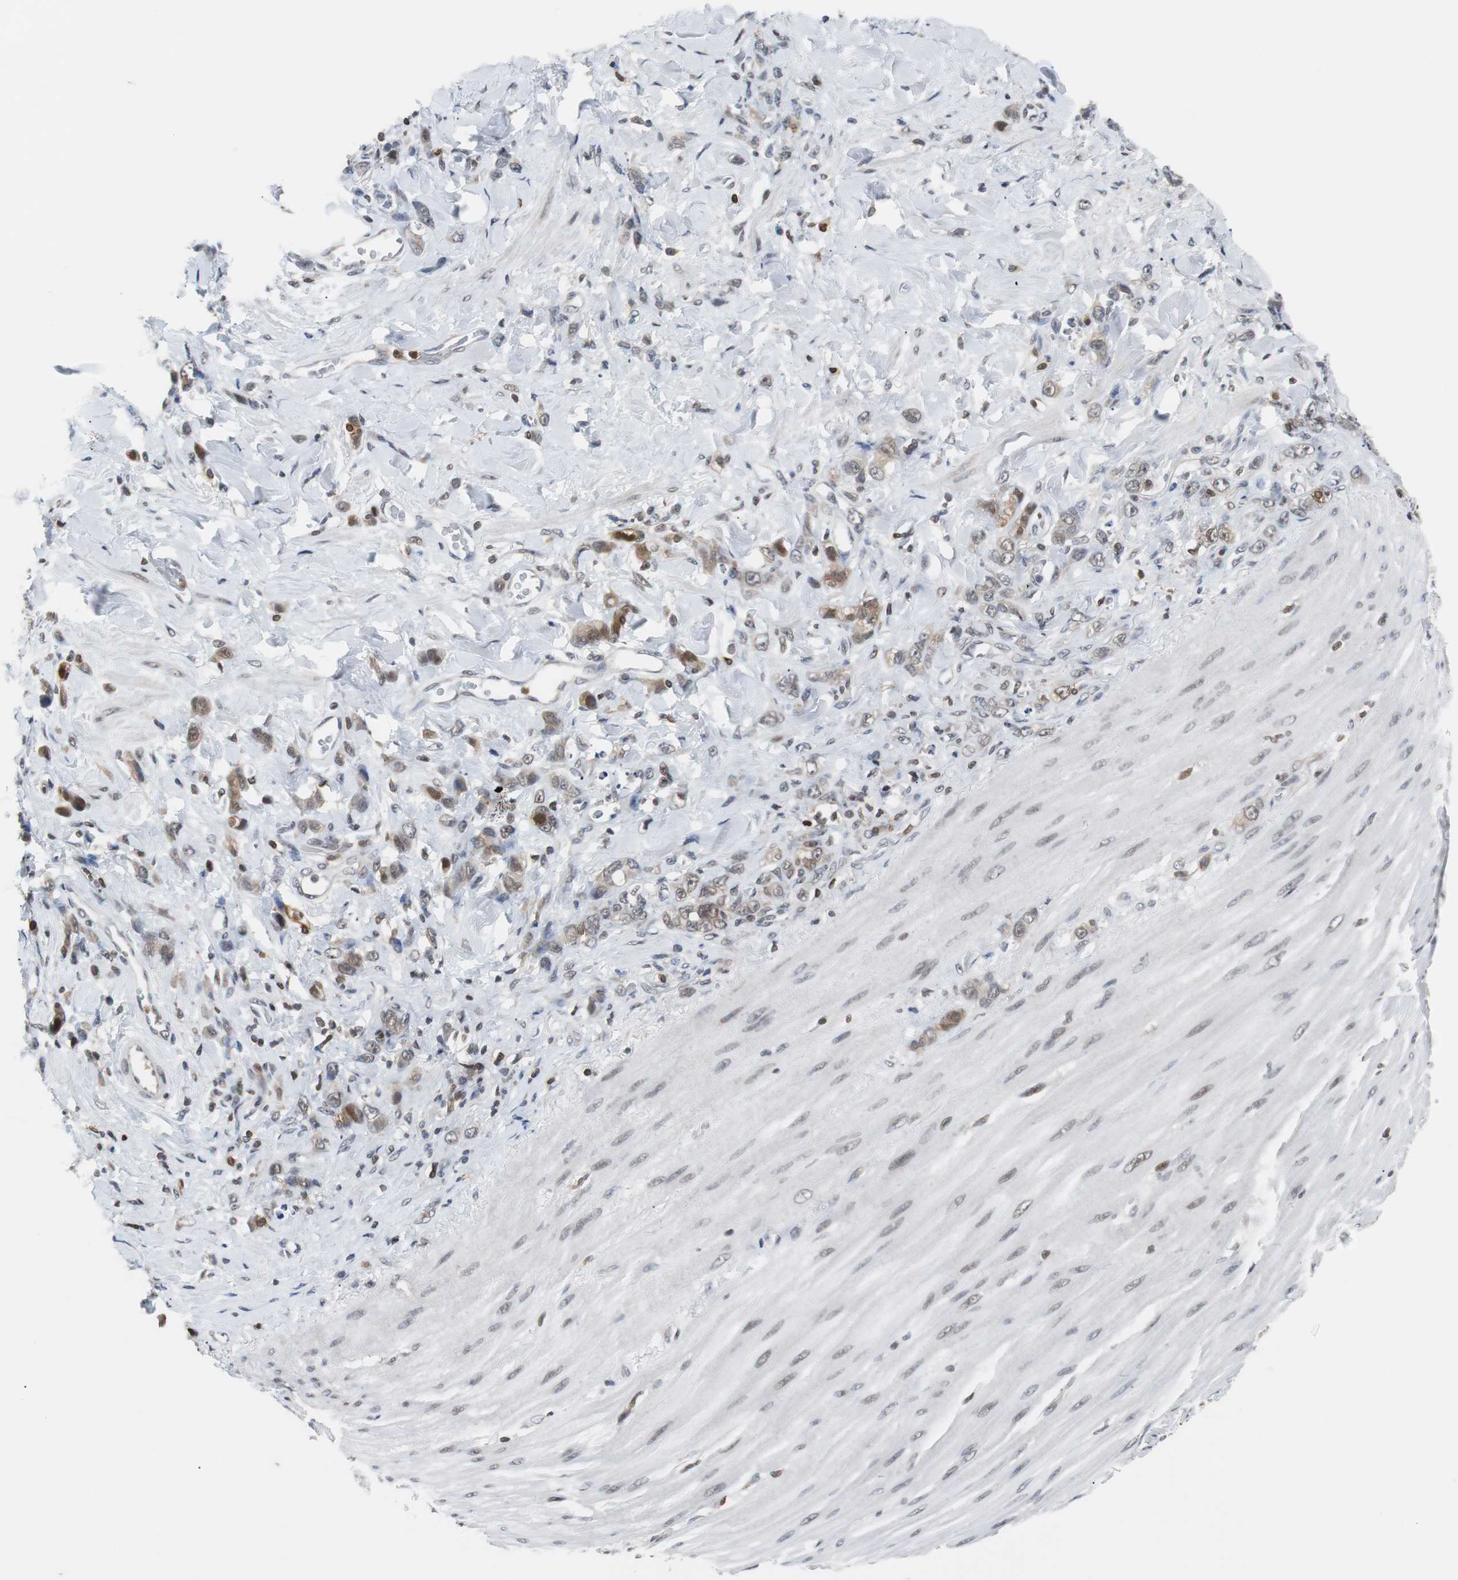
{"staining": {"intensity": "moderate", "quantity": "25%-75%", "location": "cytoplasmic/membranous"}, "tissue": "stomach cancer", "cell_type": "Tumor cells", "image_type": "cancer", "snomed": [{"axis": "morphology", "description": "Normal tissue, NOS"}, {"axis": "morphology", "description": "Adenocarcinoma, NOS"}, {"axis": "topography", "description": "Stomach"}], "caption": "Moderate cytoplasmic/membranous positivity for a protein is identified in about 25%-75% of tumor cells of stomach cancer using immunohistochemistry.", "gene": "SIRT1", "patient": {"sex": "male", "age": 82}}